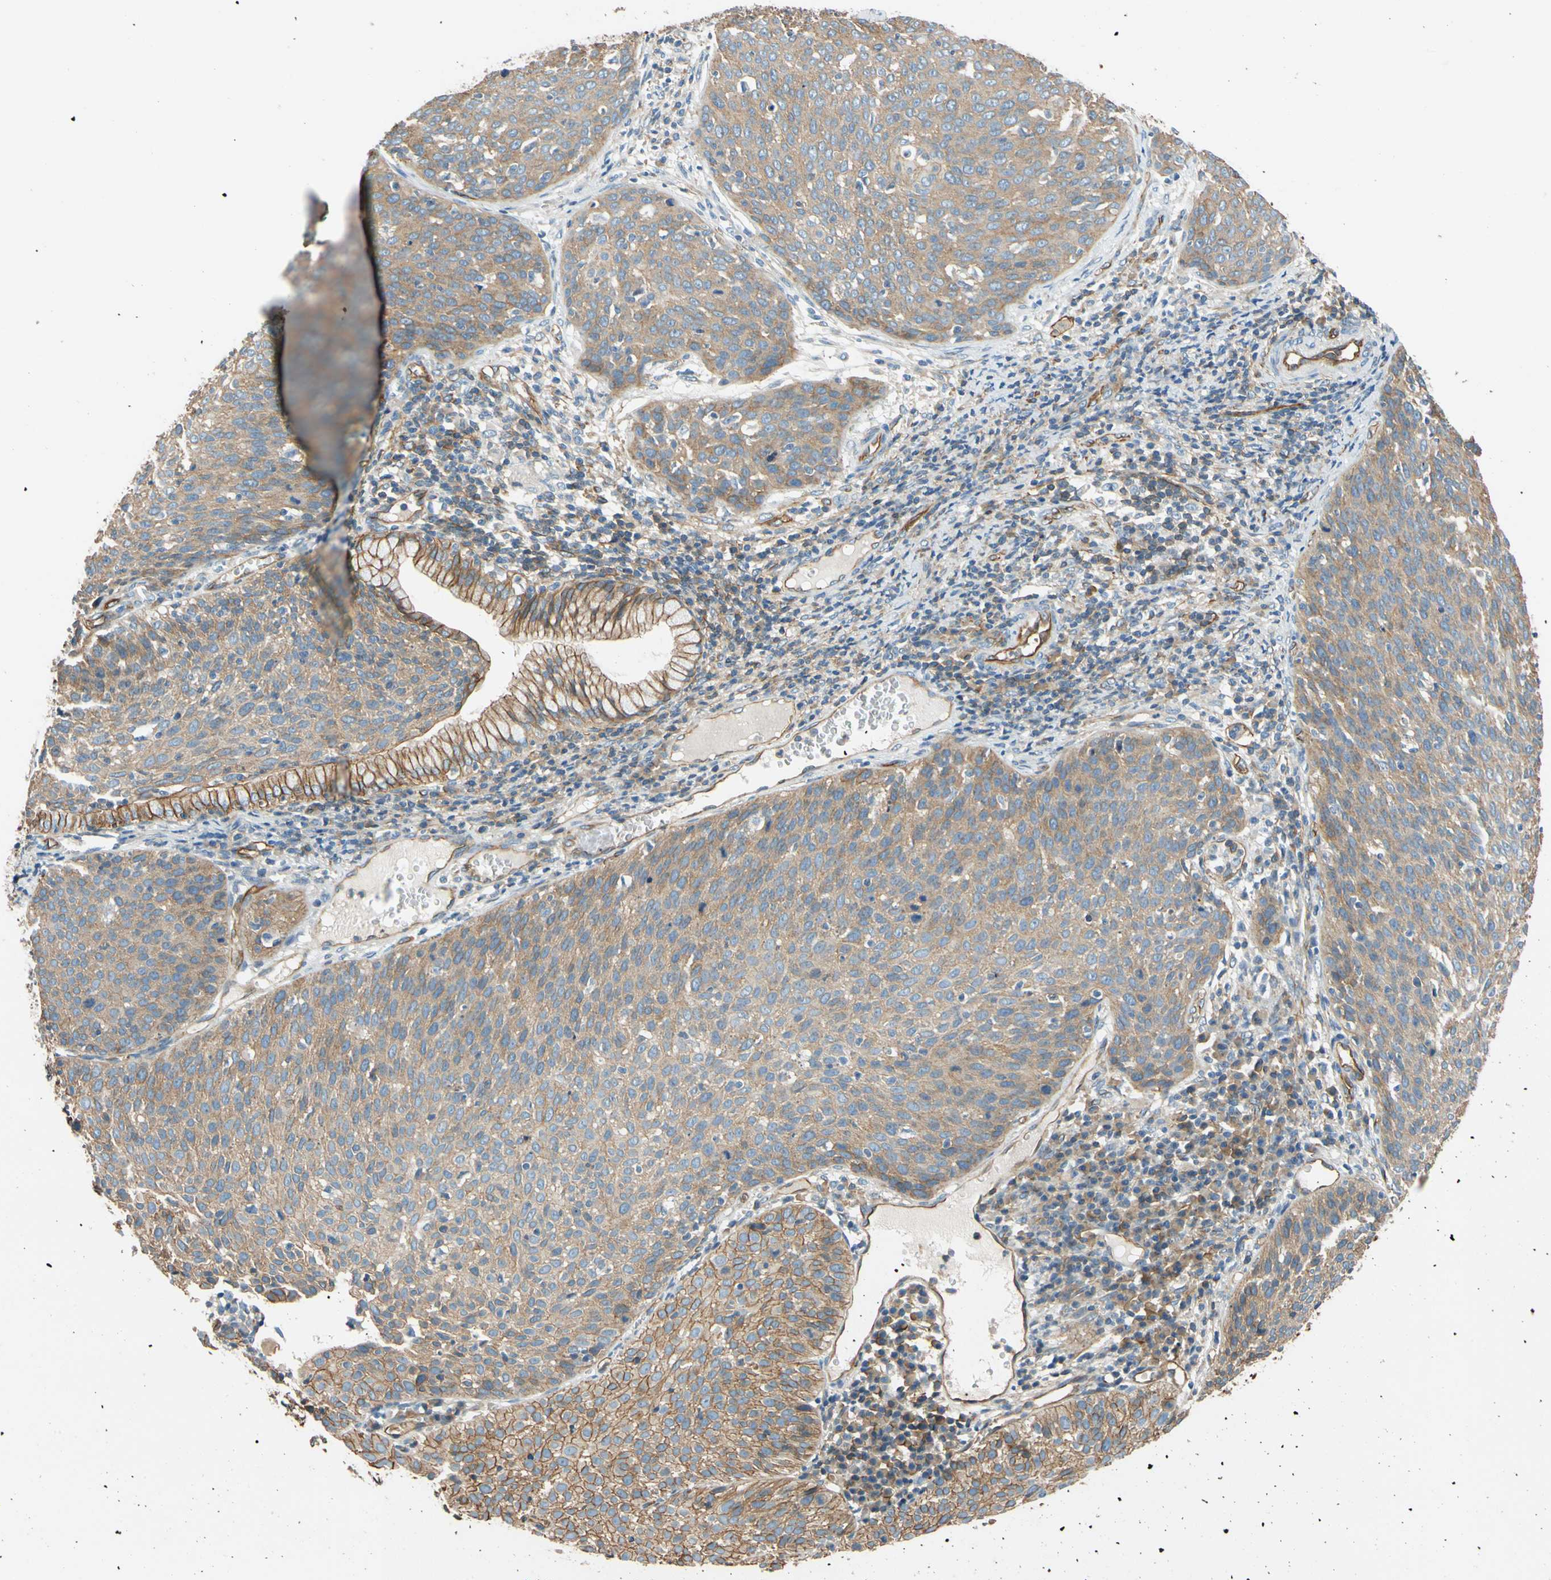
{"staining": {"intensity": "weak", "quantity": ">75%", "location": "cytoplasmic/membranous"}, "tissue": "cervical cancer", "cell_type": "Tumor cells", "image_type": "cancer", "snomed": [{"axis": "morphology", "description": "Squamous cell carcinoma, NOS"}, {"axis": "topography", "description": "Cervix"}], "caption": "Protein staining by immunohistochemistry (IHC) reveals weak cytoplasmic/membranous positivity in about >75% of tumor cells in cervical squamous cell carcinoma.", "gene": "SPTAN1", "patient": {"sex": "female", "age": 38}}